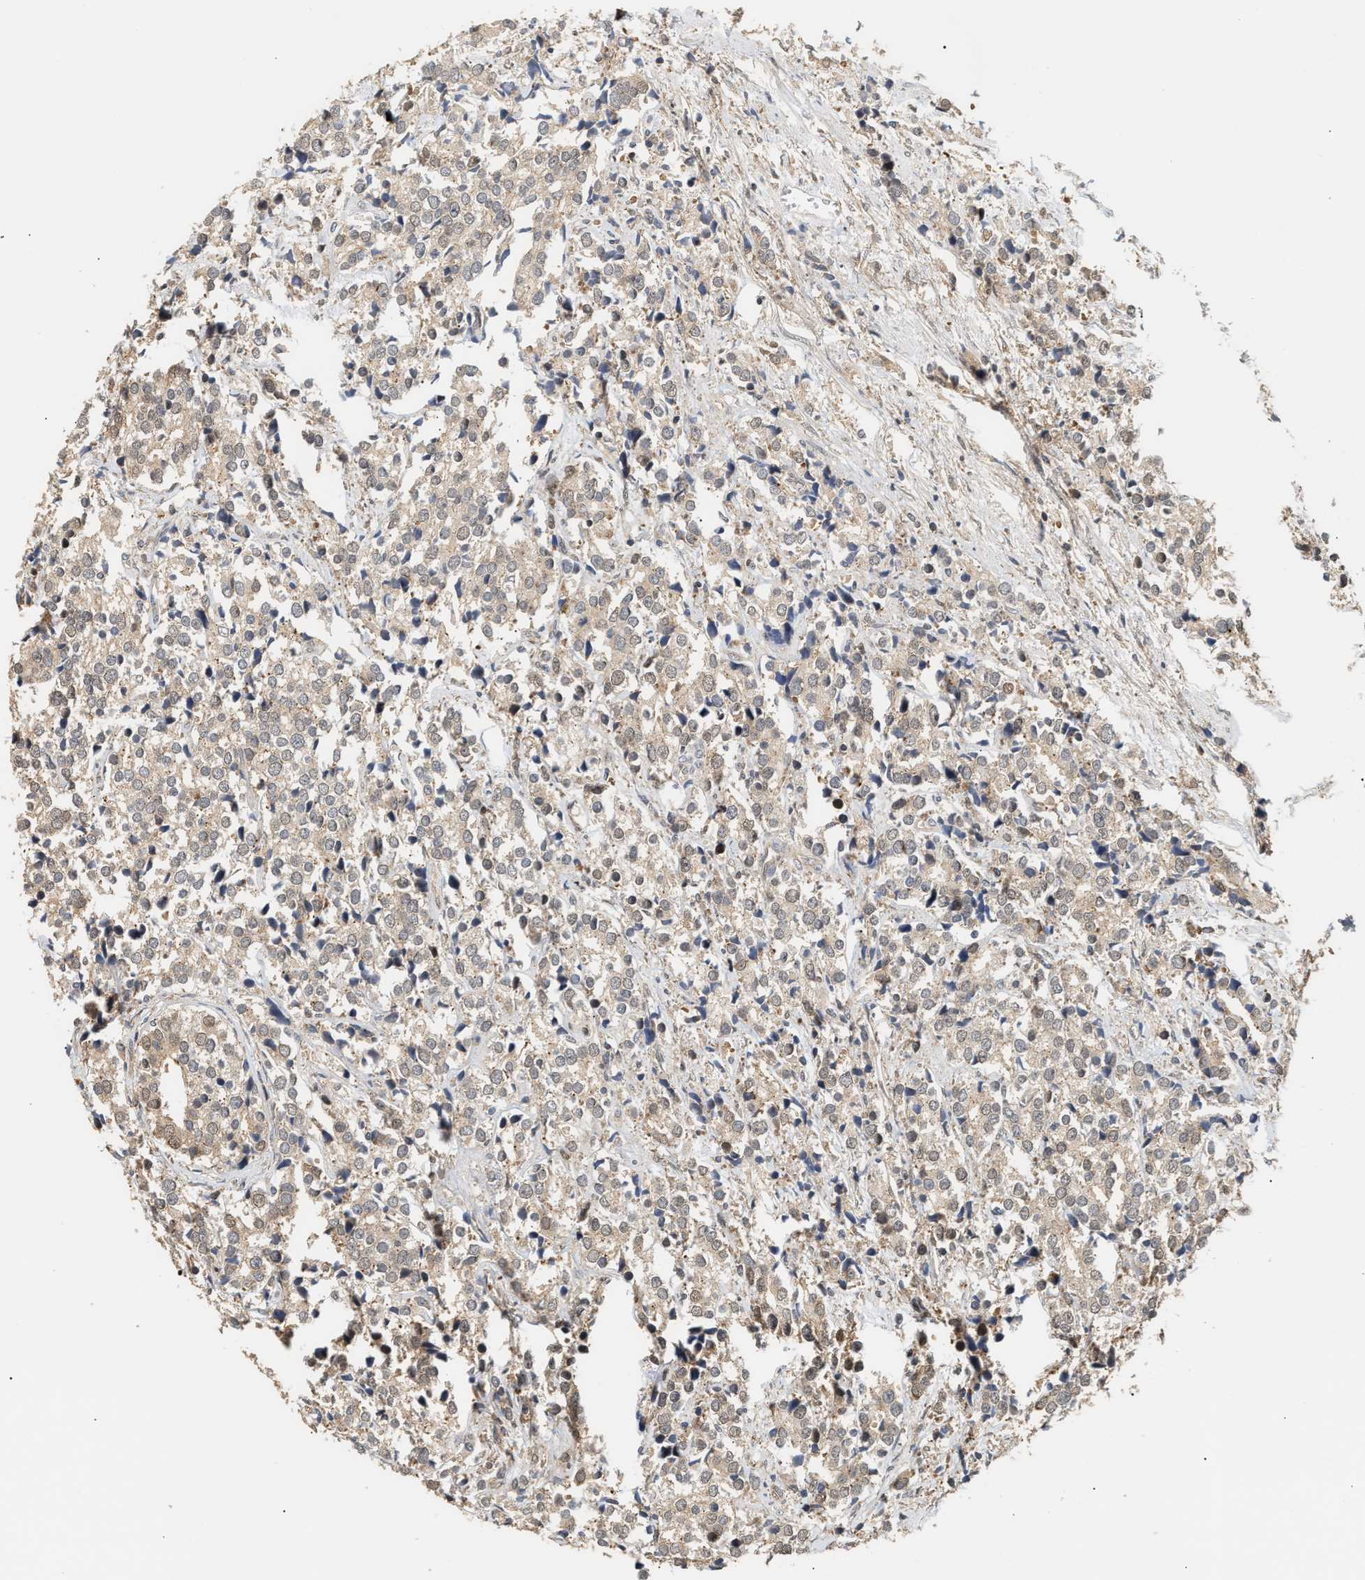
{"staining": {"intensity": "weak", "quantity": "25%-75%", "location": "cytoplasmic/membranous,nuclear"}, "tissue": "prostate cancer", "cell_type": "Tumor cells", "image_type": "cancer", "snomed": [{"axis": "morphology", "description": "Adenocarcinoma, High grade"}, {"axis": "topography", "description": "Prostate"}], "caption": "Immunohistochemical staining of human prostate high-grade adenocarcinoma demonstrates weak cytoplasmic/membranous and nuclear protein expression in approximately 25%-75% of tumor cells.", "gene": "ABHD5", "patient": {"sex": "male", "age": 71}}